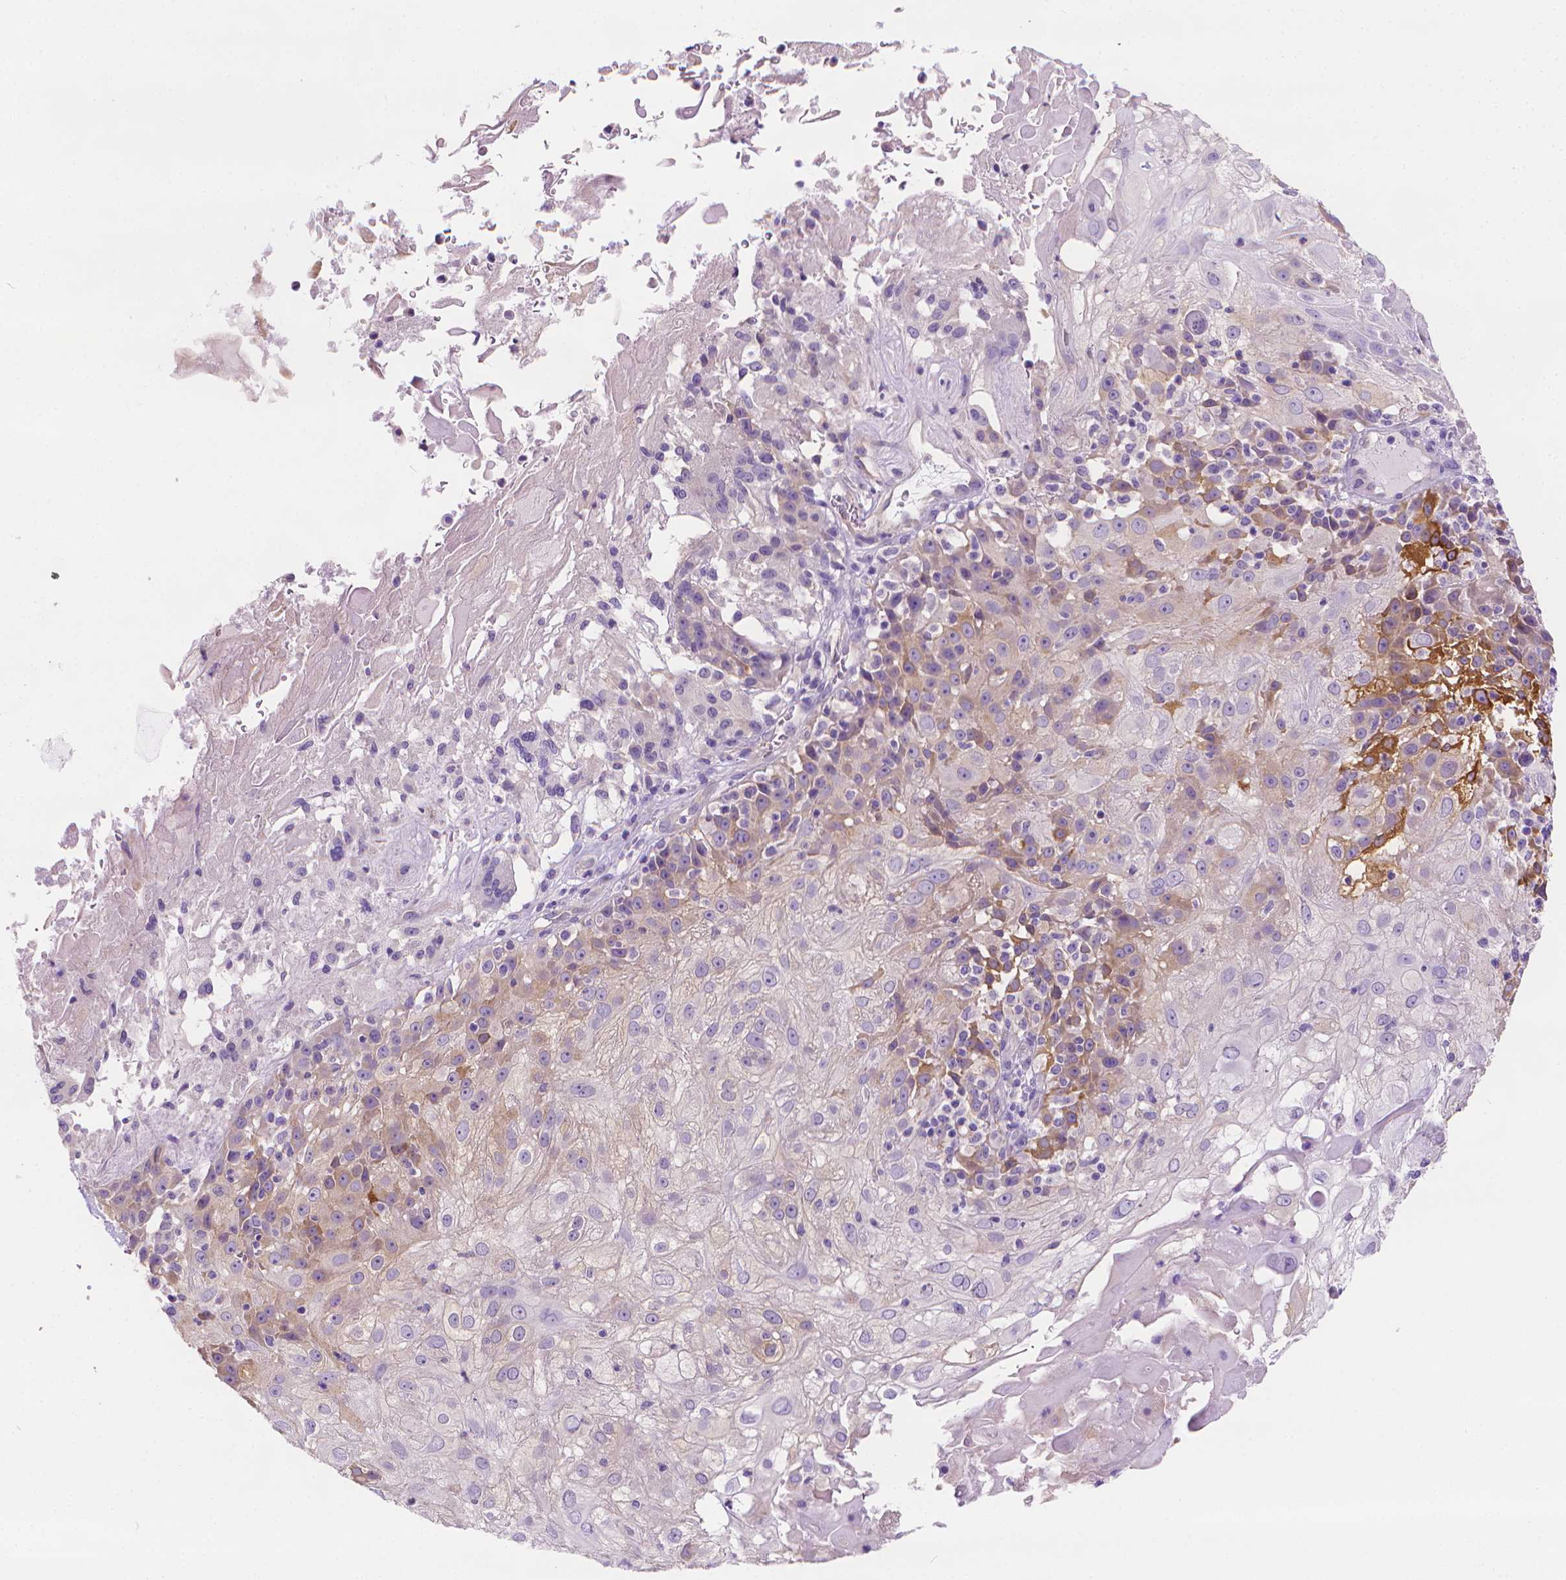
{"staining": {"intensity": "weak", "quantity": "25%-75%", "location": "cytoplasmic/membranous"}, "tissue": "skin cancer", "cell_type": "Tumor cells", "image_type": "cancer", "snomed": [{"axis": "morphology", "description": "Normal tissue, NOS"}, {"axis": "morphology", "description": "Squamous cell carcinoma, NOS"}, {"axis": "topography", "description": "Skin"}], "caption": "Immunohistochemistry of squamous cell carcinoma (skin) shows low levels of weak cytoplasmic/membranous staining in approximately 25%-75% of tumor cells.", "gene": "FASN", "patient": {"sex": "female", "age": 83}}